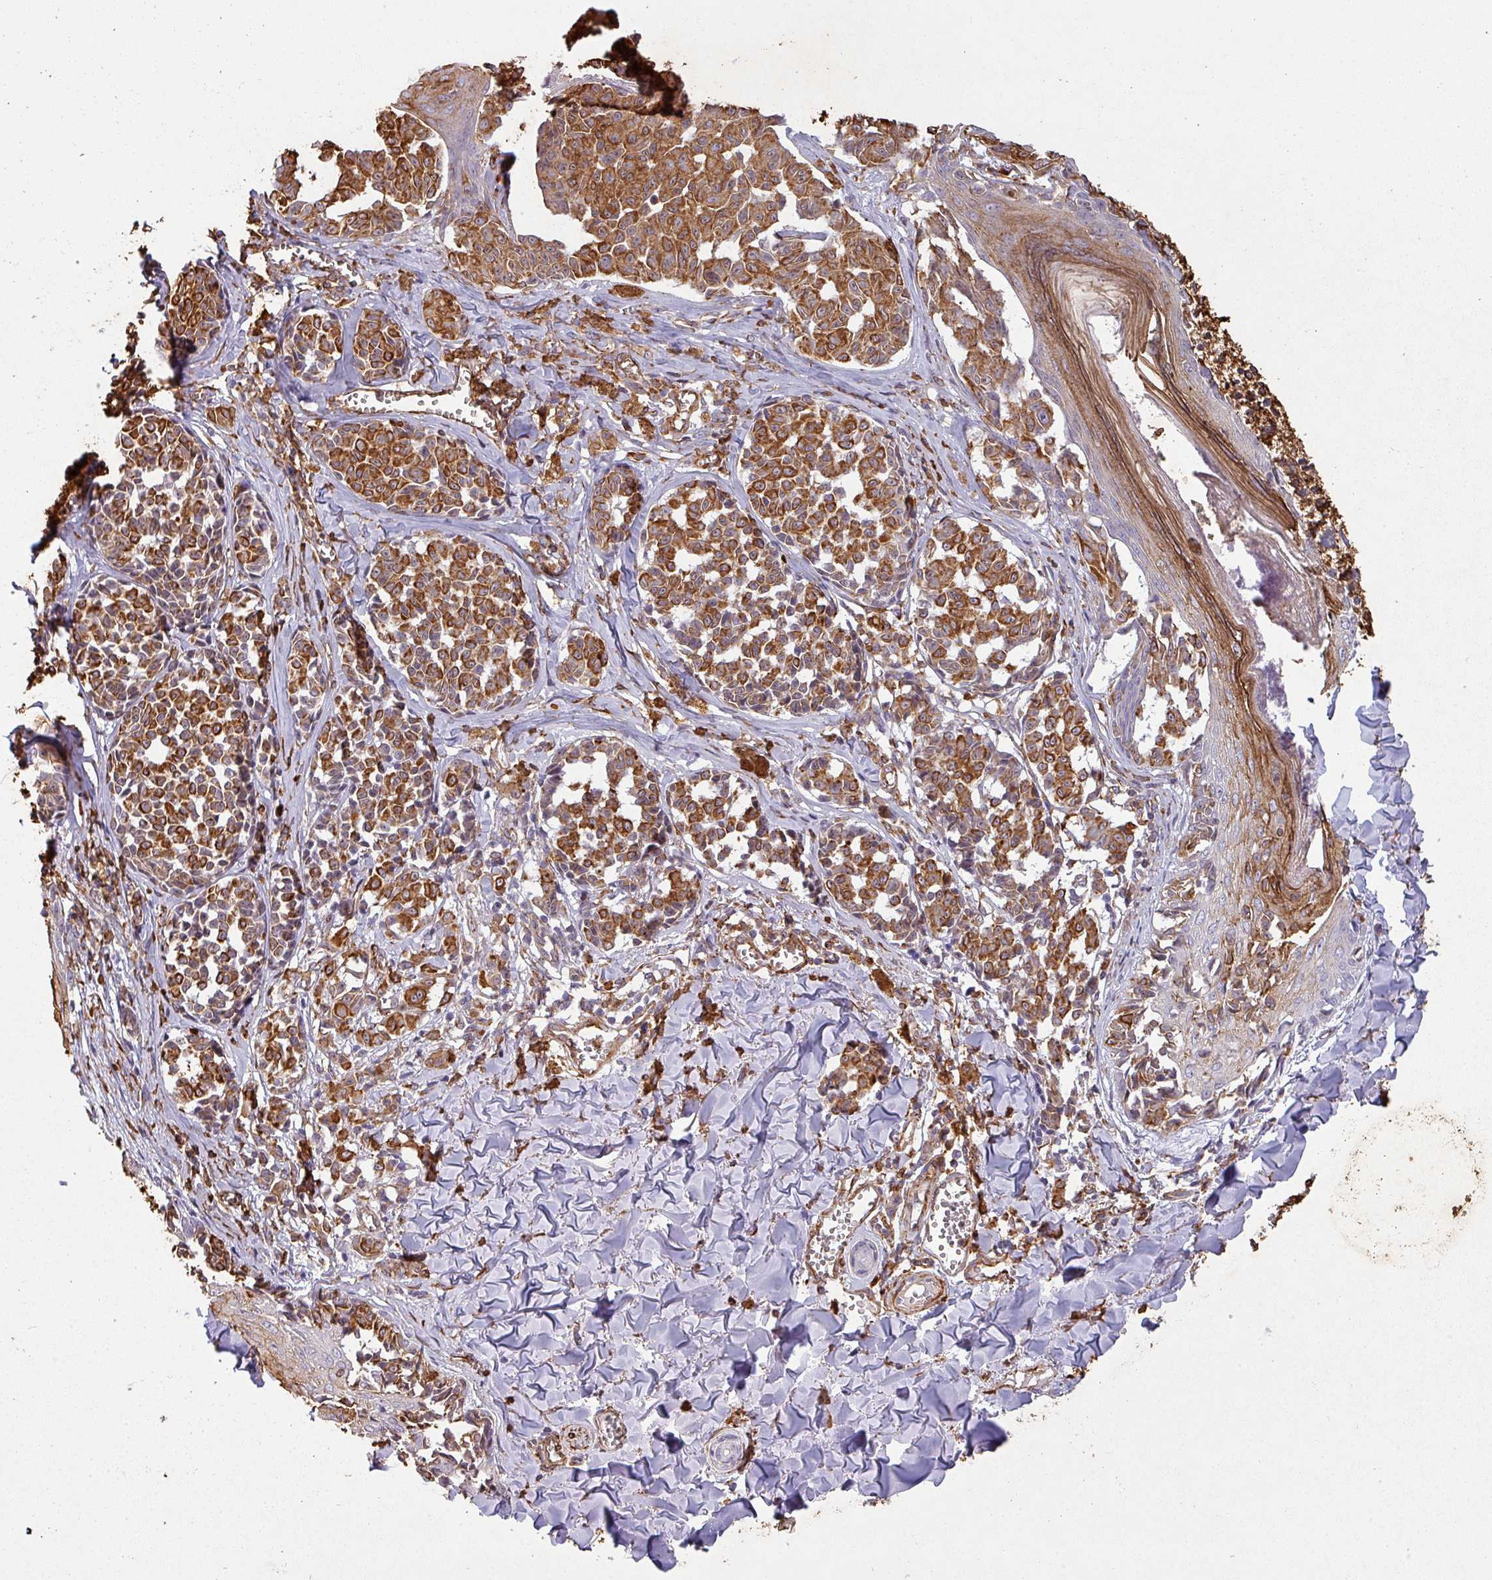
{"staining": {"intensity": "strong", "quantity": ">75%", "location": "cytoplasmic/membranous"}, "tissue": "melanoma", "cell_type": "Tumor cells", "image_type": "cancer", "snomed": [{"axis": "morphology", "description": "Malignant melanoma, NOS"}, {"axis": "topography", "description": "Skin"}], "caption": "Protein expression analysis of human malignant melanoma reveals strong cytoplasmic/membranous expression in approximately >75% of tumor cells.", "gene": "ZNF280C", "patient": {"sex": "female", "age": 43}}